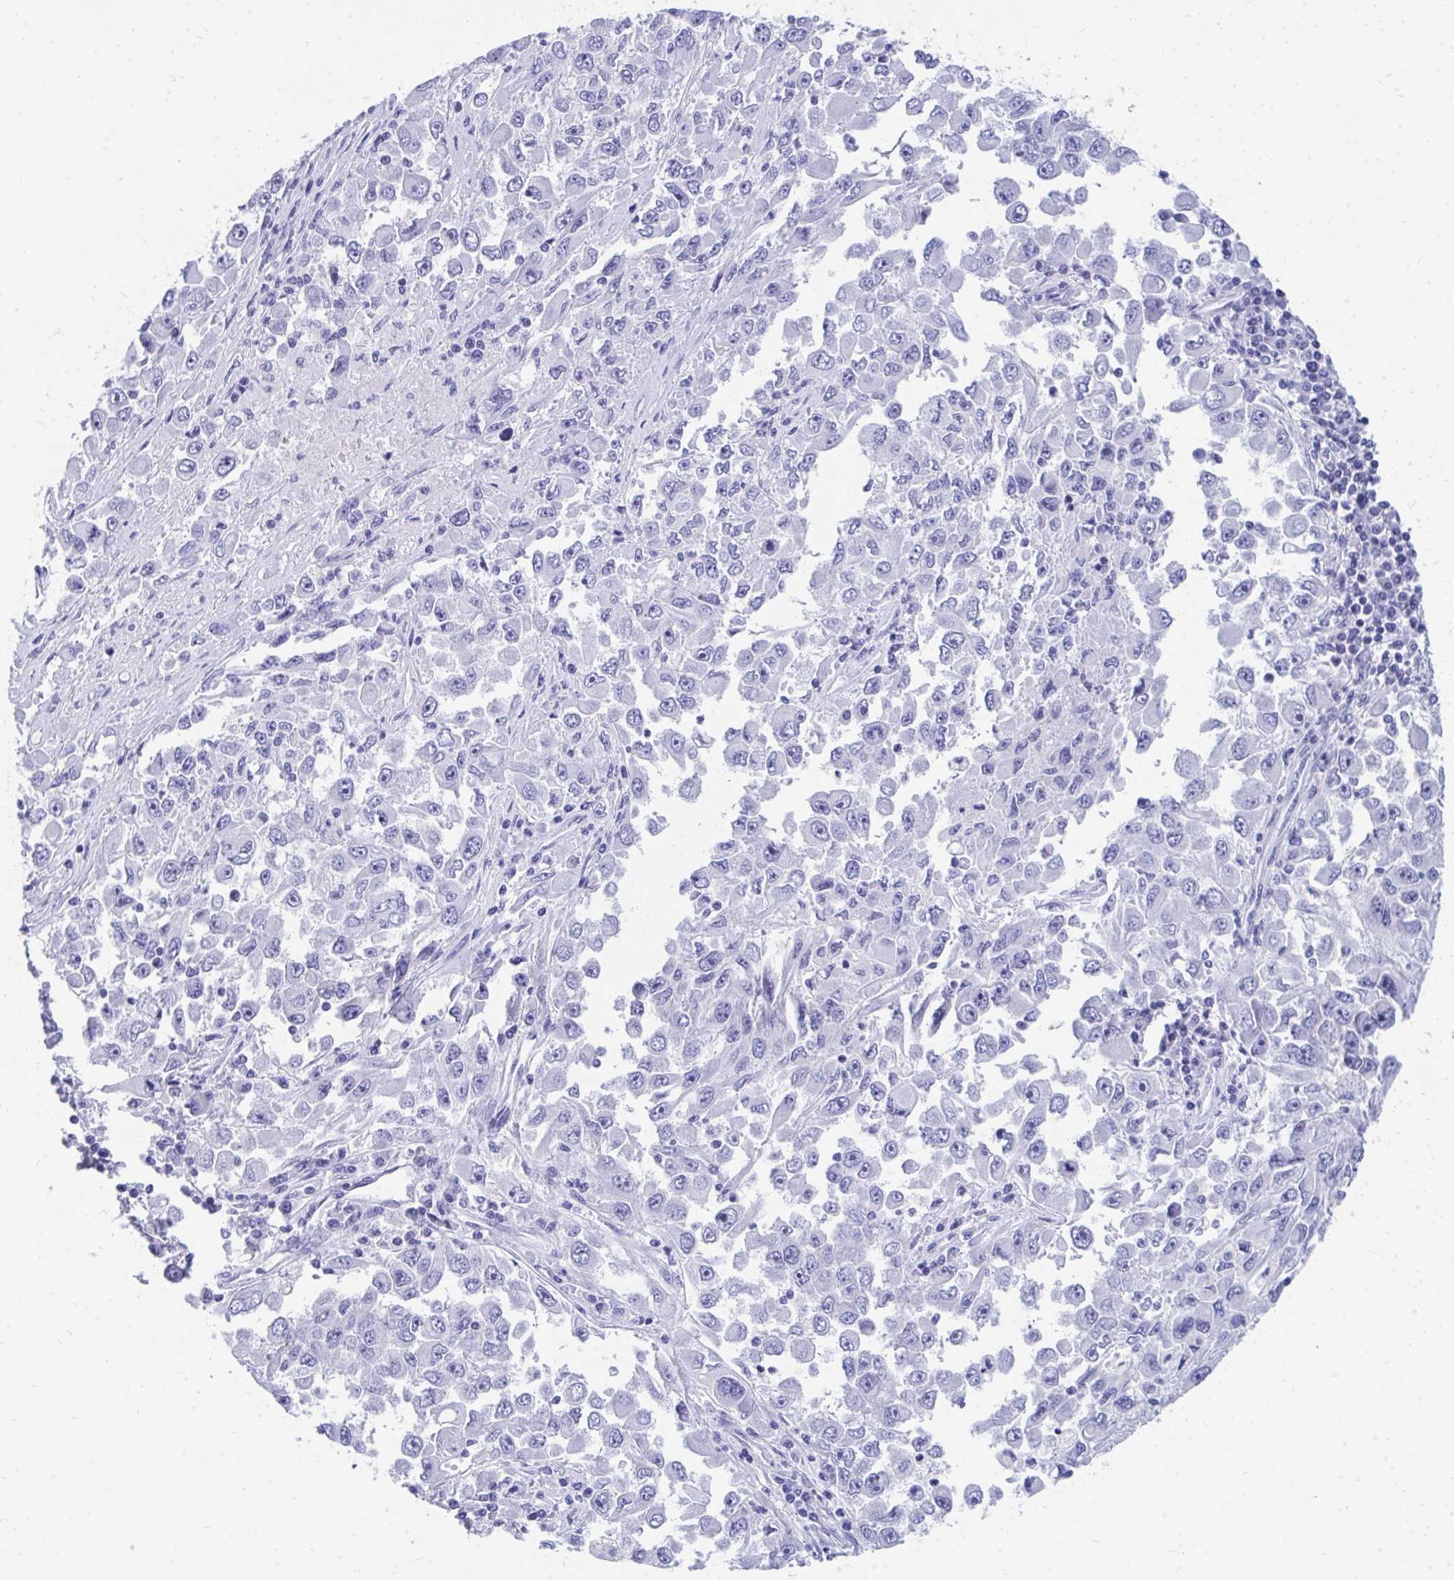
{"staining": {"intensity": "negative", "quantity": "none", "location": "none"}, "tissue": "melanoma", "cell_type": "Tumor cells", "image_type": "cancer", "snomed": [{"axis": "morphology", "description": "Malignant melanoma, Metastatic site"}, {"axis": "topography", "description": "Lymph node"}], "caption": "This histopathology image is of malignant melanoma (metastatic site) stained with immunohistochemistry (IHC) to label a protein in brown with the nuclei are counter-stained blue. There is no staining in tumor cells.", "gene": "HGD", "patient": {"sex": "female", "age": 67}}